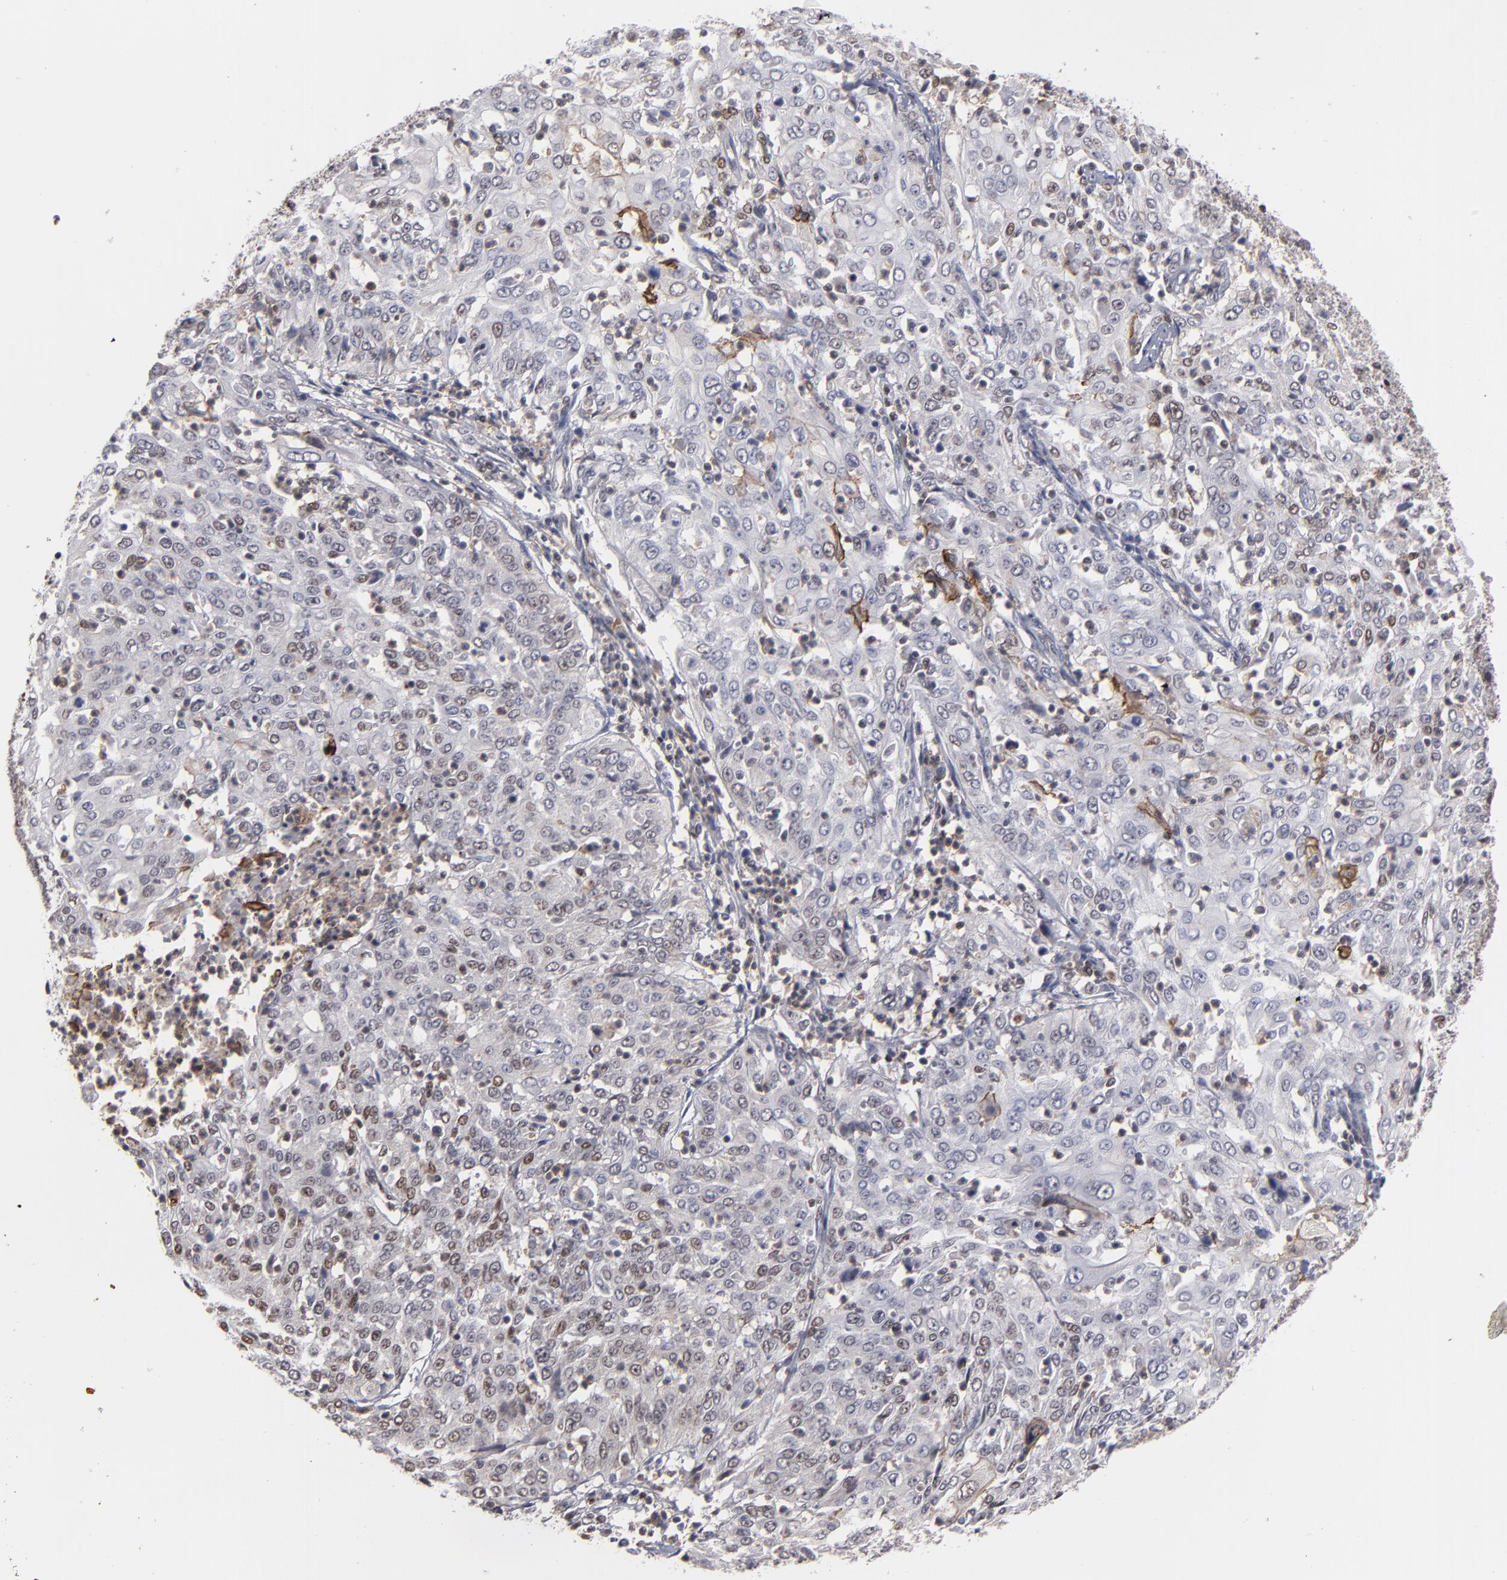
{"staining": {"intensity": "weak", "quantity": "25%-75%", "location": "cytoplasmic/membranous,nuclear"}, "tissue": "cervical cancer", "cell_type": "Tumor cells", "image_type": "cancer", "snomed": [{"axis": "morphology", "description": "Squamous cell carcinoma, NOS"}, {"axis": "topography", "description": "Cervix"}], "caption": "Immunohistochemical staining of human cervical cancer (squamous cell carcinoma) reveals low levels of weak cytoplasmic/membranous and nuclear expression in approximately 25%-75% of tumor cells. (DAB = brown stain, brightfield microscopy at high magnification).", "gene": "GSR", "patient": {"sex": "female", "age": 39}}